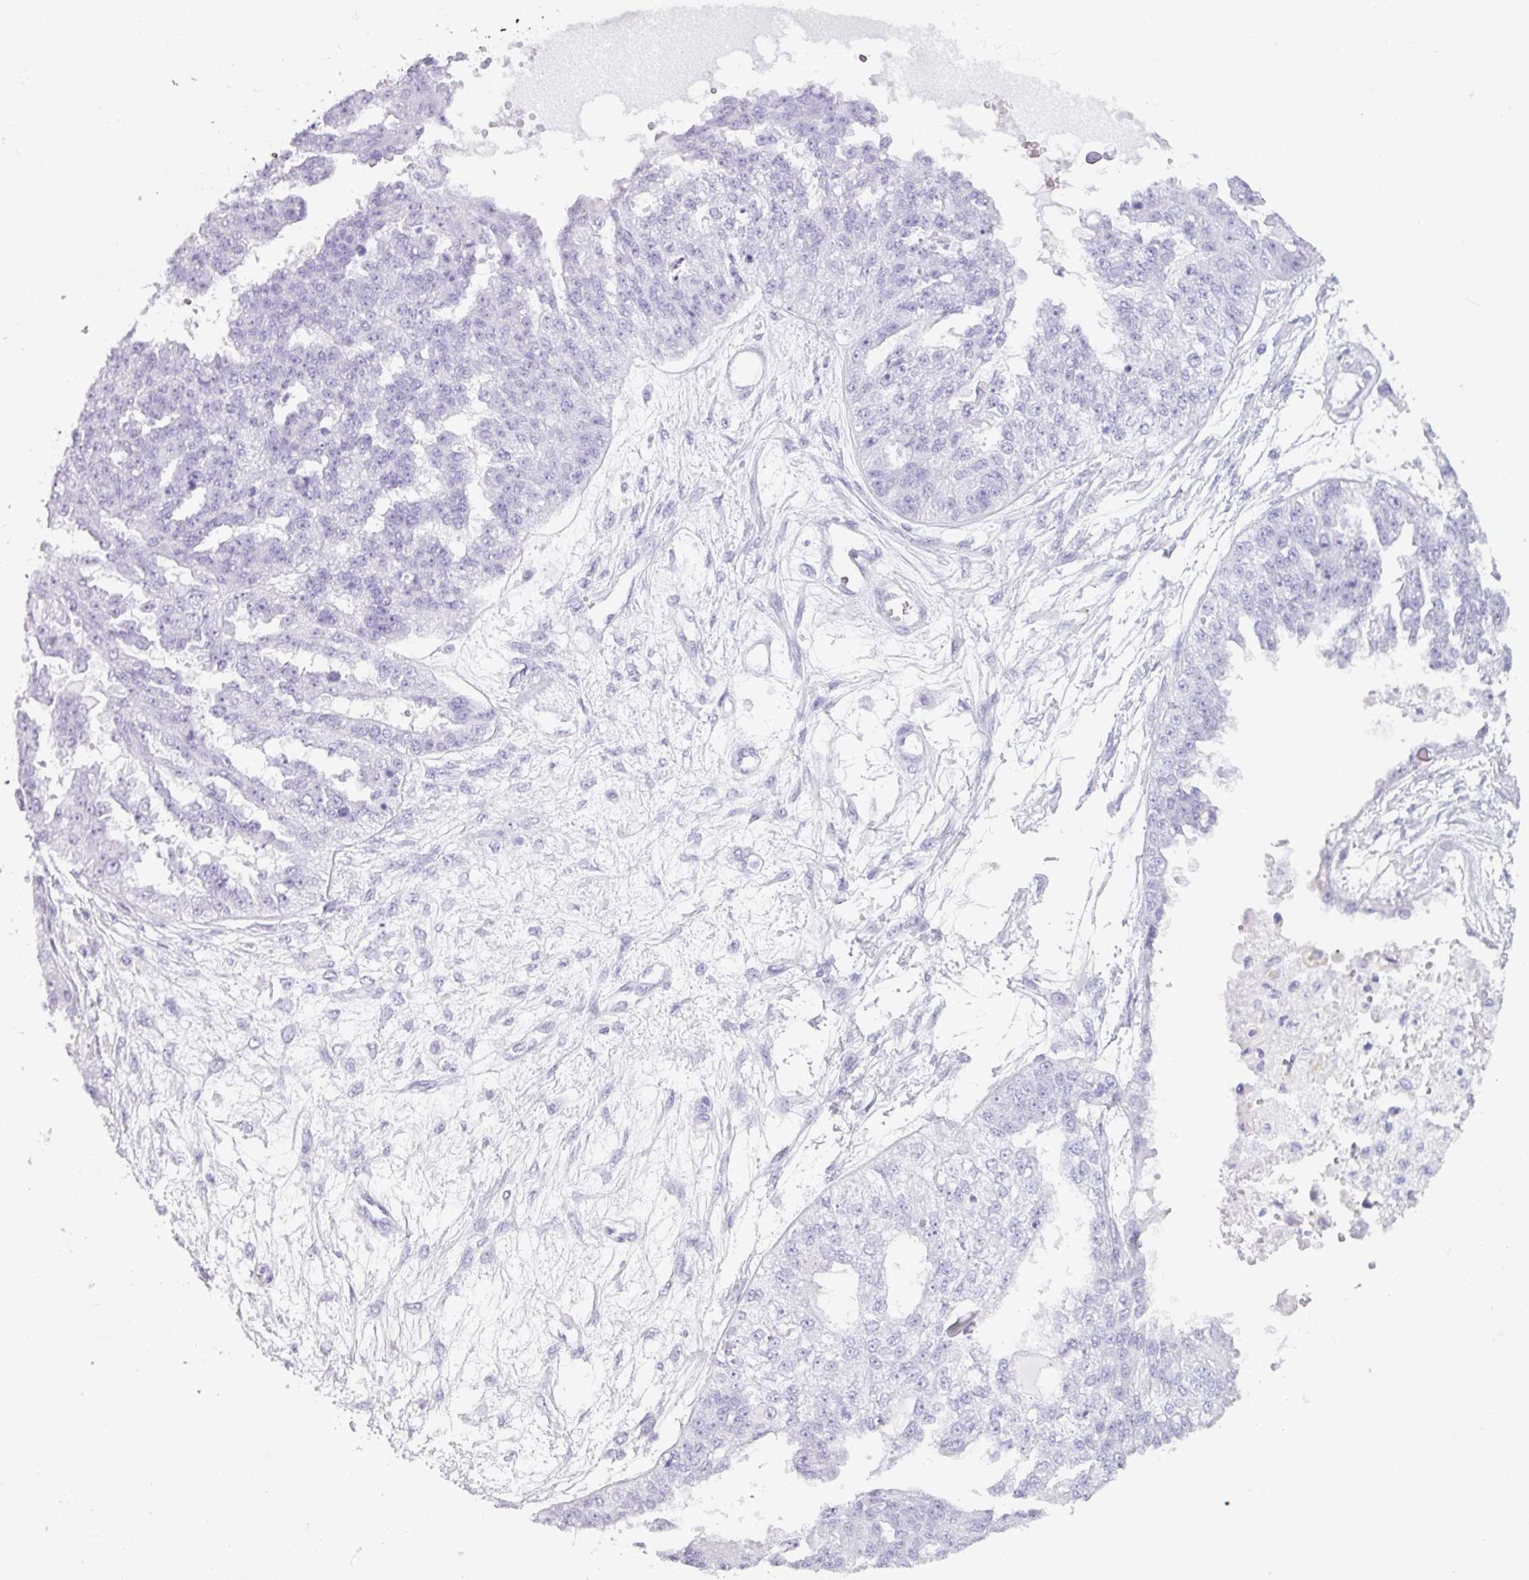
{"staining": {"intensity": "negative", "quantity": "none", "location": "none"}, "tissue": "ovarian cancer", "cell_type": "Tumor cells", "image_type": "cancer", "snomed": [{"axis": "morphology", "description": "Cystadenocarcinoma, serous, NOS"}, {"axis": "topography", "description": "Ovary"}], "caption": "DAB (3,3'-diaminobenzidine) immunohistochemical staining of serous cystadenocarcinoma (ovarian) displays no significant staining in tumor cells.", "gene": "CRYBB2", "patient": {"sex": "female", "age": 58}}